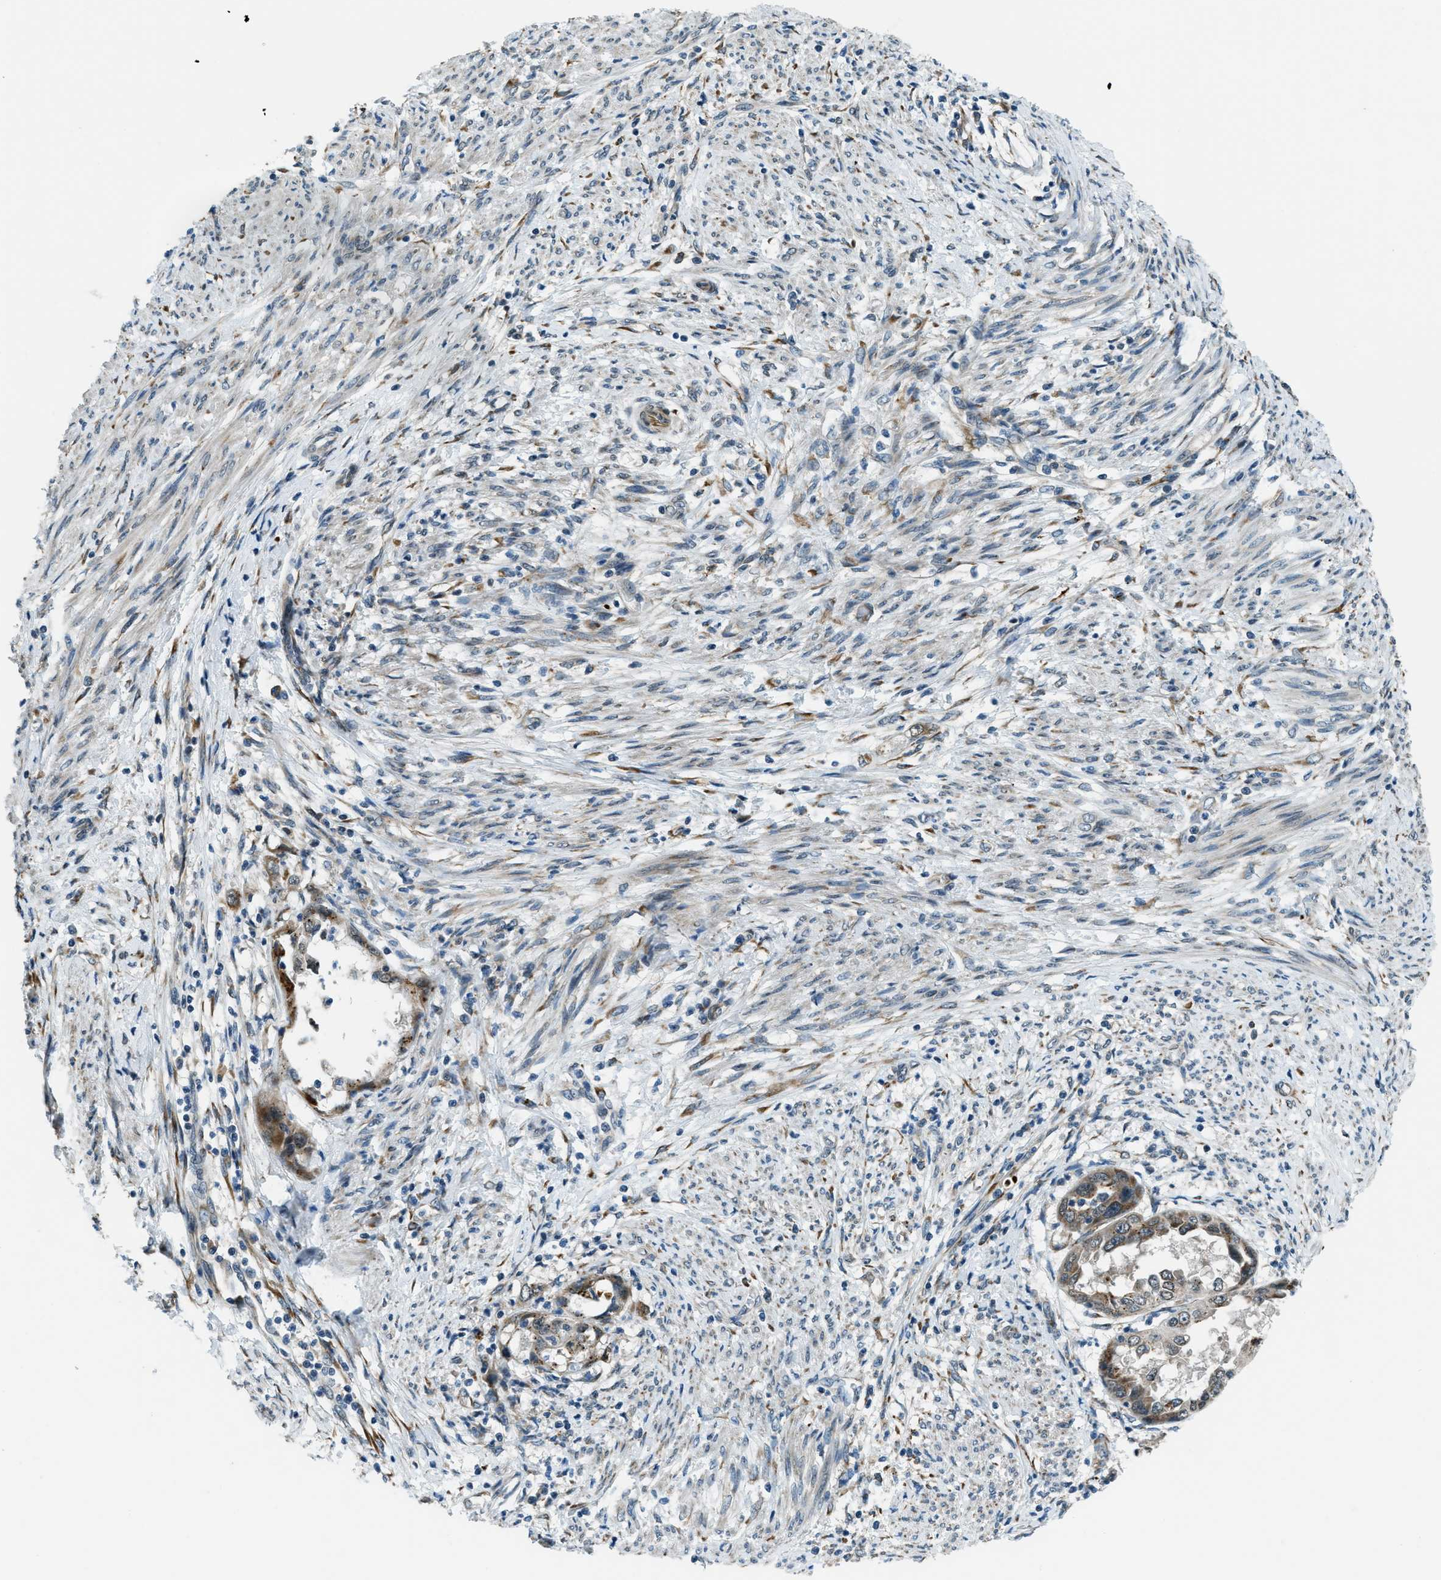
{"staining": {"intensity": "weak", "quantity": "25%-75%", "location": "nuclear"}, "tissue": "endometrial cancer", "cell_type": "Tumor cells", "image_type": "cancer", "snomed": [{"axis": "morphology", "description": "Adenocarcinoma, NOS"}, {"axis": "topography", "description": "Endometrium"}], "caption": "Endometrial cancer was stained to show a protein in brown. There is low levels of weak nuclear staining in approximately 25%-75% of tumor cells.", "gene": "GINM1", "patient": {"sex": "female", "age": 85}}